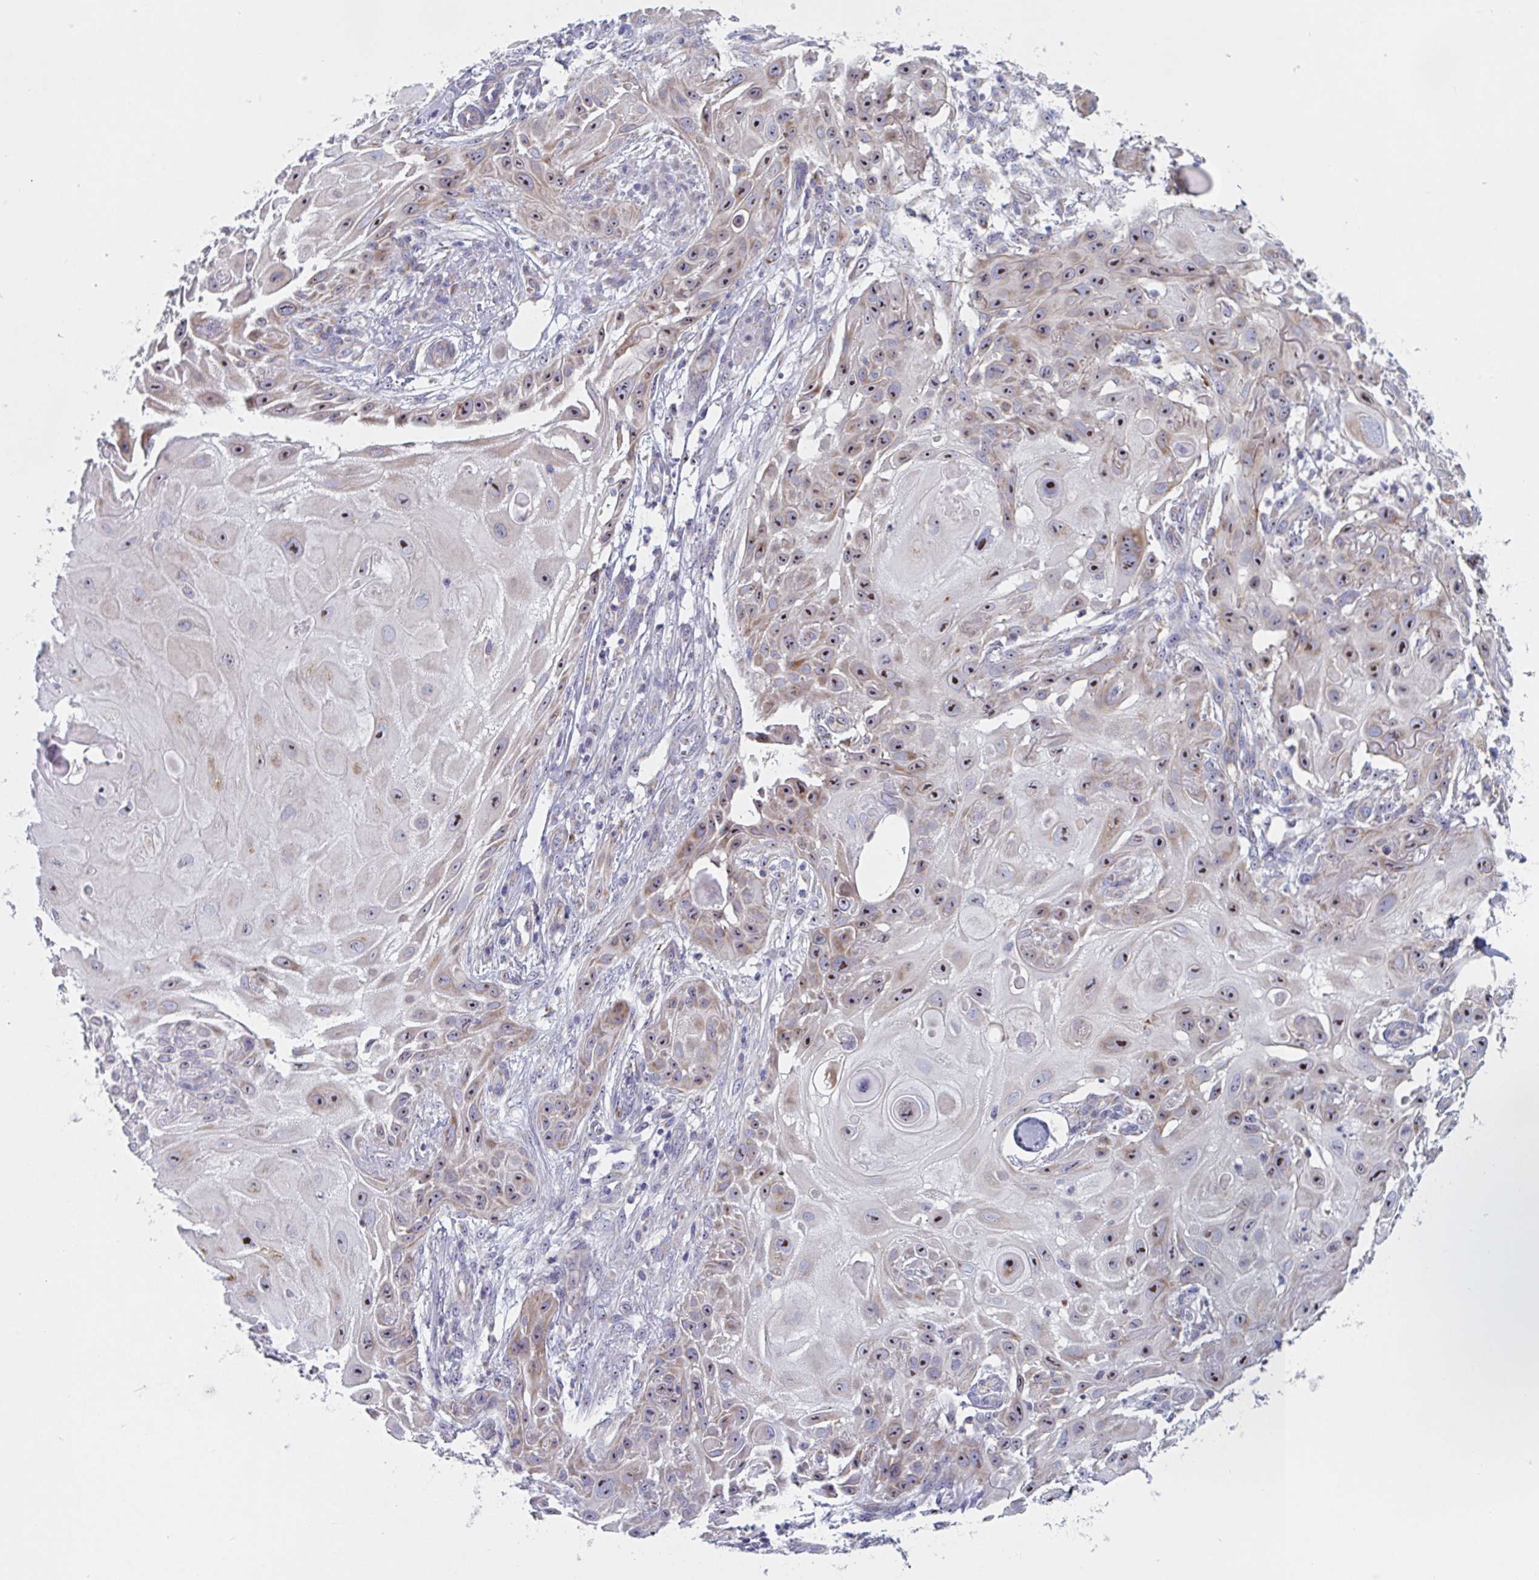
{"staining": {"intensity": "strong", "quantity": "25%-75%", "location": "cytoplasmic/membranous,nuclear"}, "tissue": "skin cancer", "cell_type": "Tumor cells", "image_type": "cancer", "snomed": [{"axis": "morphology", "description": "Squamous cell carcinoma, NOS"}, {"axis": "topography", "description": "Skin"}], "caption": "DAB immunohistochemical staining of skin cancer shows strong cytoplasmic/membranous and nuclear protein staining in about 25%-75% of tumor cells.", "gene": "MRPL53", "patient": {"sex": "female", "age": 91}}